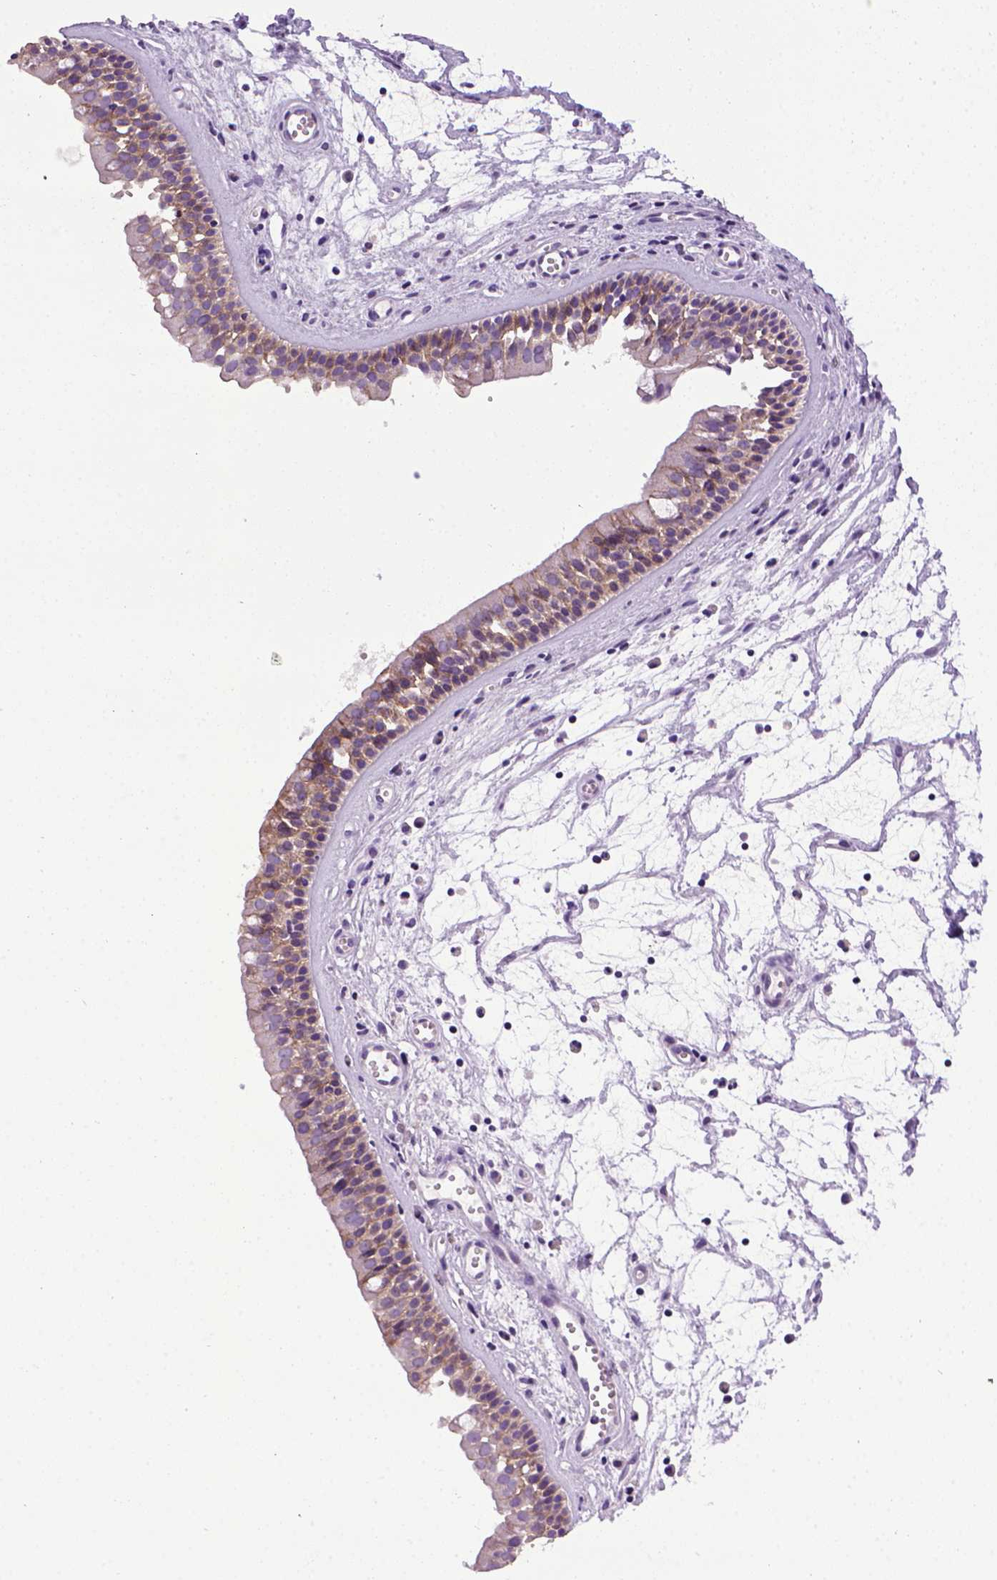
{"staining": {"intensity": "moderate", "quantity": ">75%", "location": "cytoplasmic/membranous"}, "tissue": "nasopharynx", "cell_type": "Respiratory epithelial cells", "image_type": "normal", "snomed": [{"axis": "morphology", "description": "Normal tissue, NOS"}, {"axis": "topography", "description": "Nasopharynx"}], "caption": "High-power microscopy captured an IHC image of benign nasopharynx, revealing moderate cytoplasmic/membranous staining in approximately >75% of respiratory epithelial cells.", "gene": "CDH1", "patient": {"sex": "female", "age": 68}}